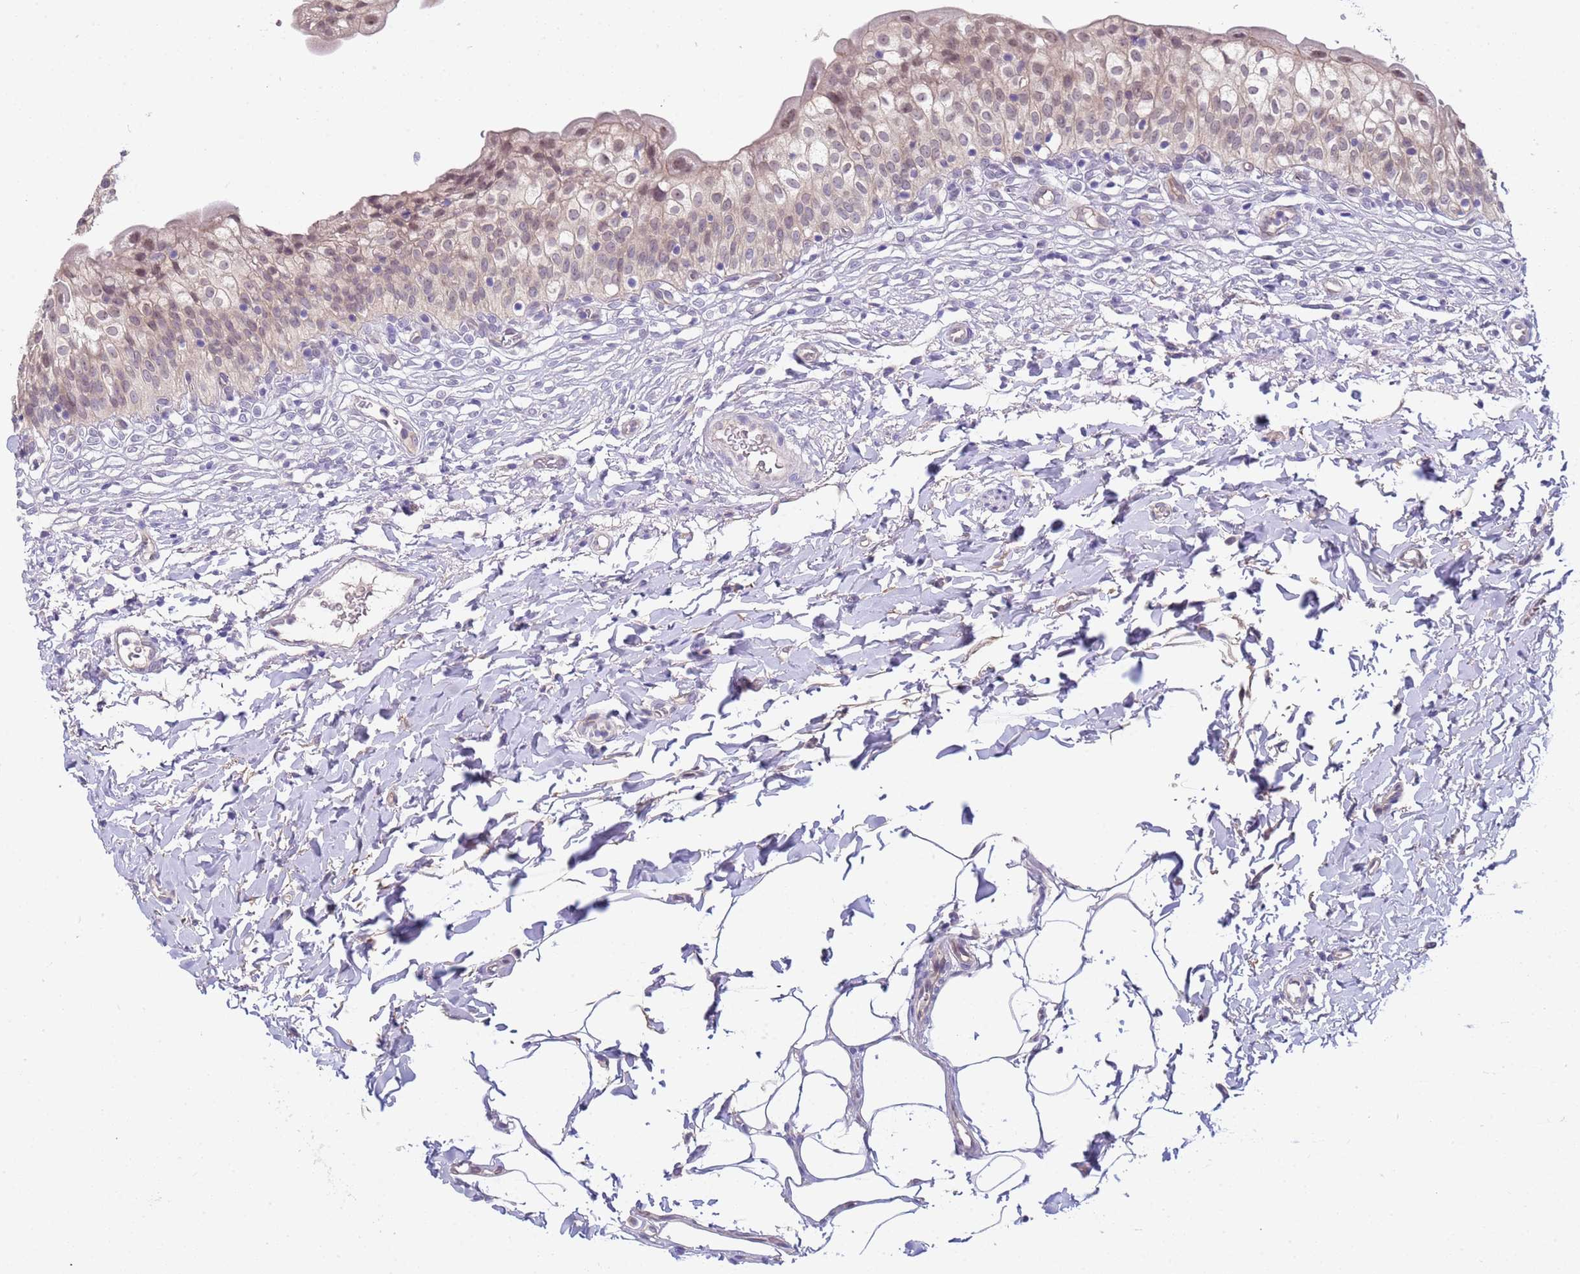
{"staining": {"intensity": "moderate", "quantity": "25%-75%", "location": "cytoplasmic/membranous,nuclear"}, "tissue": "urinary bladder", "cell_type": "Urothelial cells", "image_type": "normal", "snomed": [{"axis": "morphology", "description": "Normal tissue, NOS"}, {"axis": "topography", "description": "Urinary bladder"}], "caption": "Urinary bladder stained for a protein shows moderate cytoplasmic/membranous,nuclear positivity in urothelial cells.", "gene": "TRMT10A", "patient": {"sex": "male", "age": 55}}